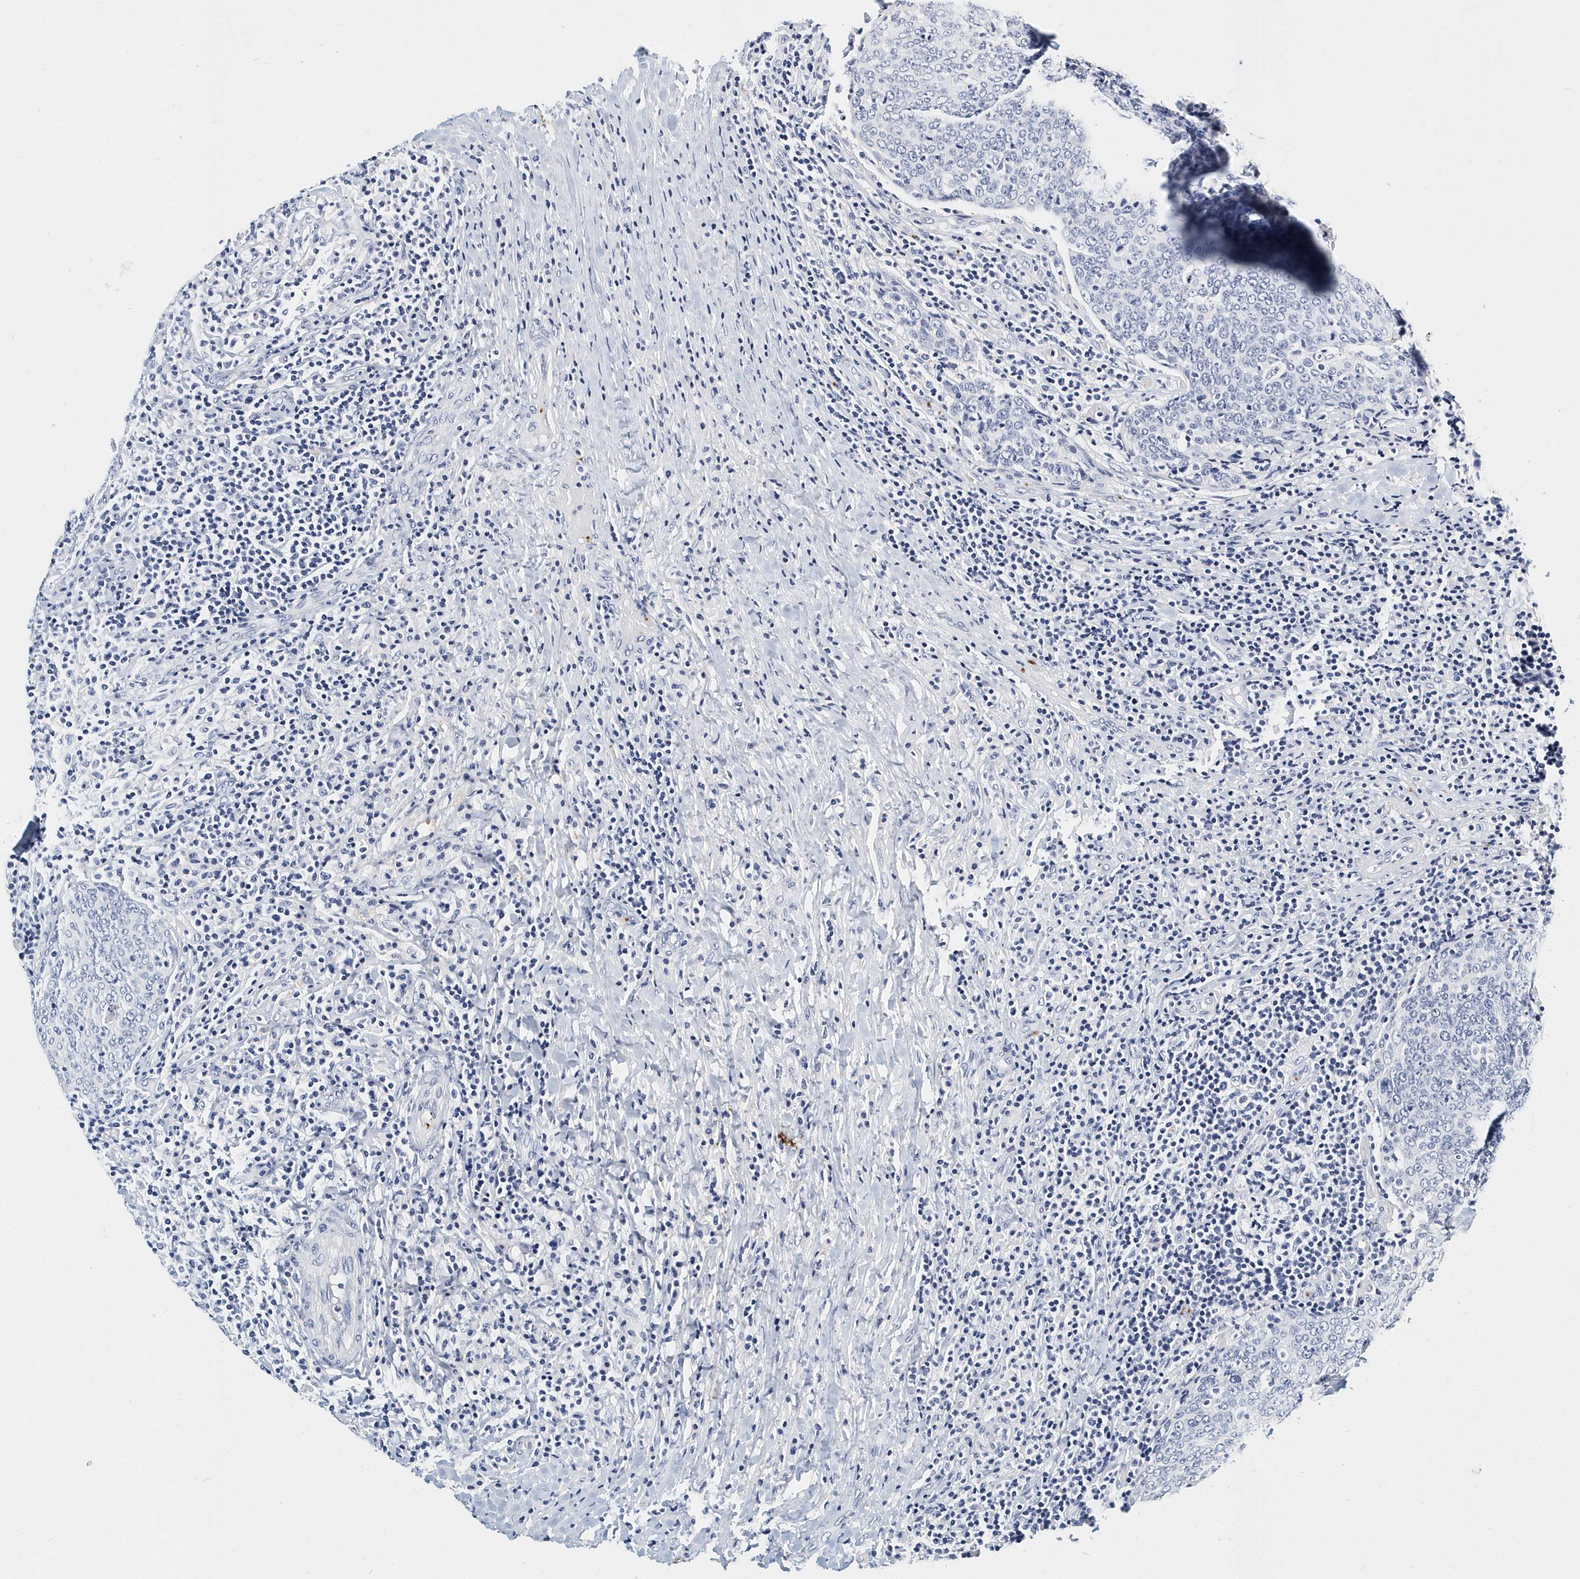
{"staining": {"intensity": "negative", "quantity": "none", "location": "none"}, "tissue": "head and neck cancer", "cell_type": "Tumor cells", "image_type": "cancer", "snomed": [{"axis": "morphology", "description": "Squamous cell carcinoma, NOS"}, {"axis": "morphology", "description": "Squamous cell carcinoma, metastatic, NOS"}, {"axis": "topography", "description": "Lymph node"}, {"axis": "topography", "description": "Head-Neck"}], "caption": "An immunohistochemistry (IHC) image of head and neck cancer is shown. There is no staining in tumor cells of head and neck cancer.", "gene": "ITGA2B", "patient": {"sex": "male", "age": 62}}